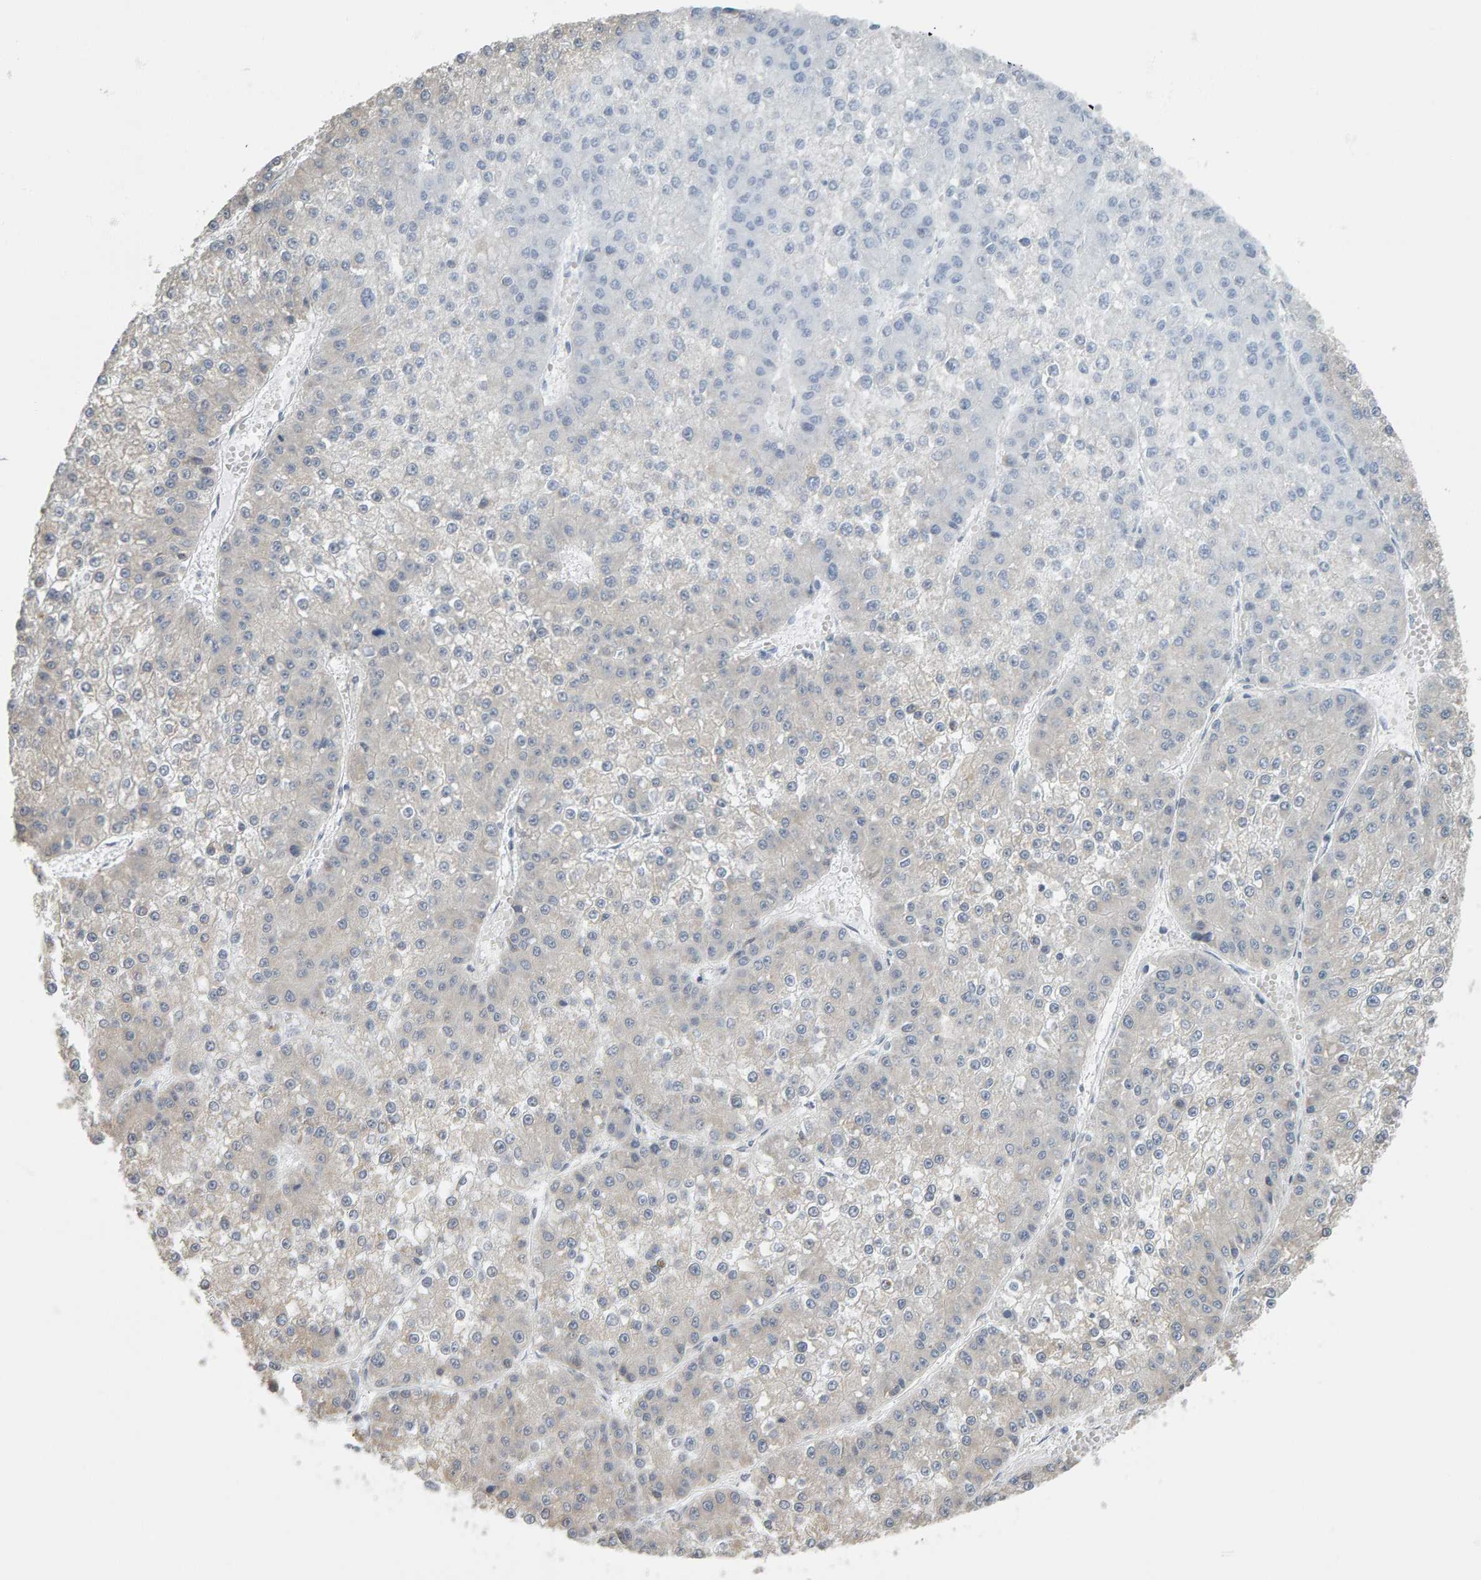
{"staining": {"intensity": "negative", "quantity": "none", "location": "none"}, "tissue": "liver cancer", "cell_type": "Tumor cells", "image_type": "cancer", "snomed": [{"axis": "morphology", "description": "Carcinoma, Hepatocellular, NOS"}, {"axis": "topography", "description": "Liver"}], "caption": "Immunohistochemical staining of liver cancer (hepatocellular carcinoma) exhibits no significant positivity in tumor cells.", "gene": "ADHFE1", "patient": {"sex": "female", "age": 73}}